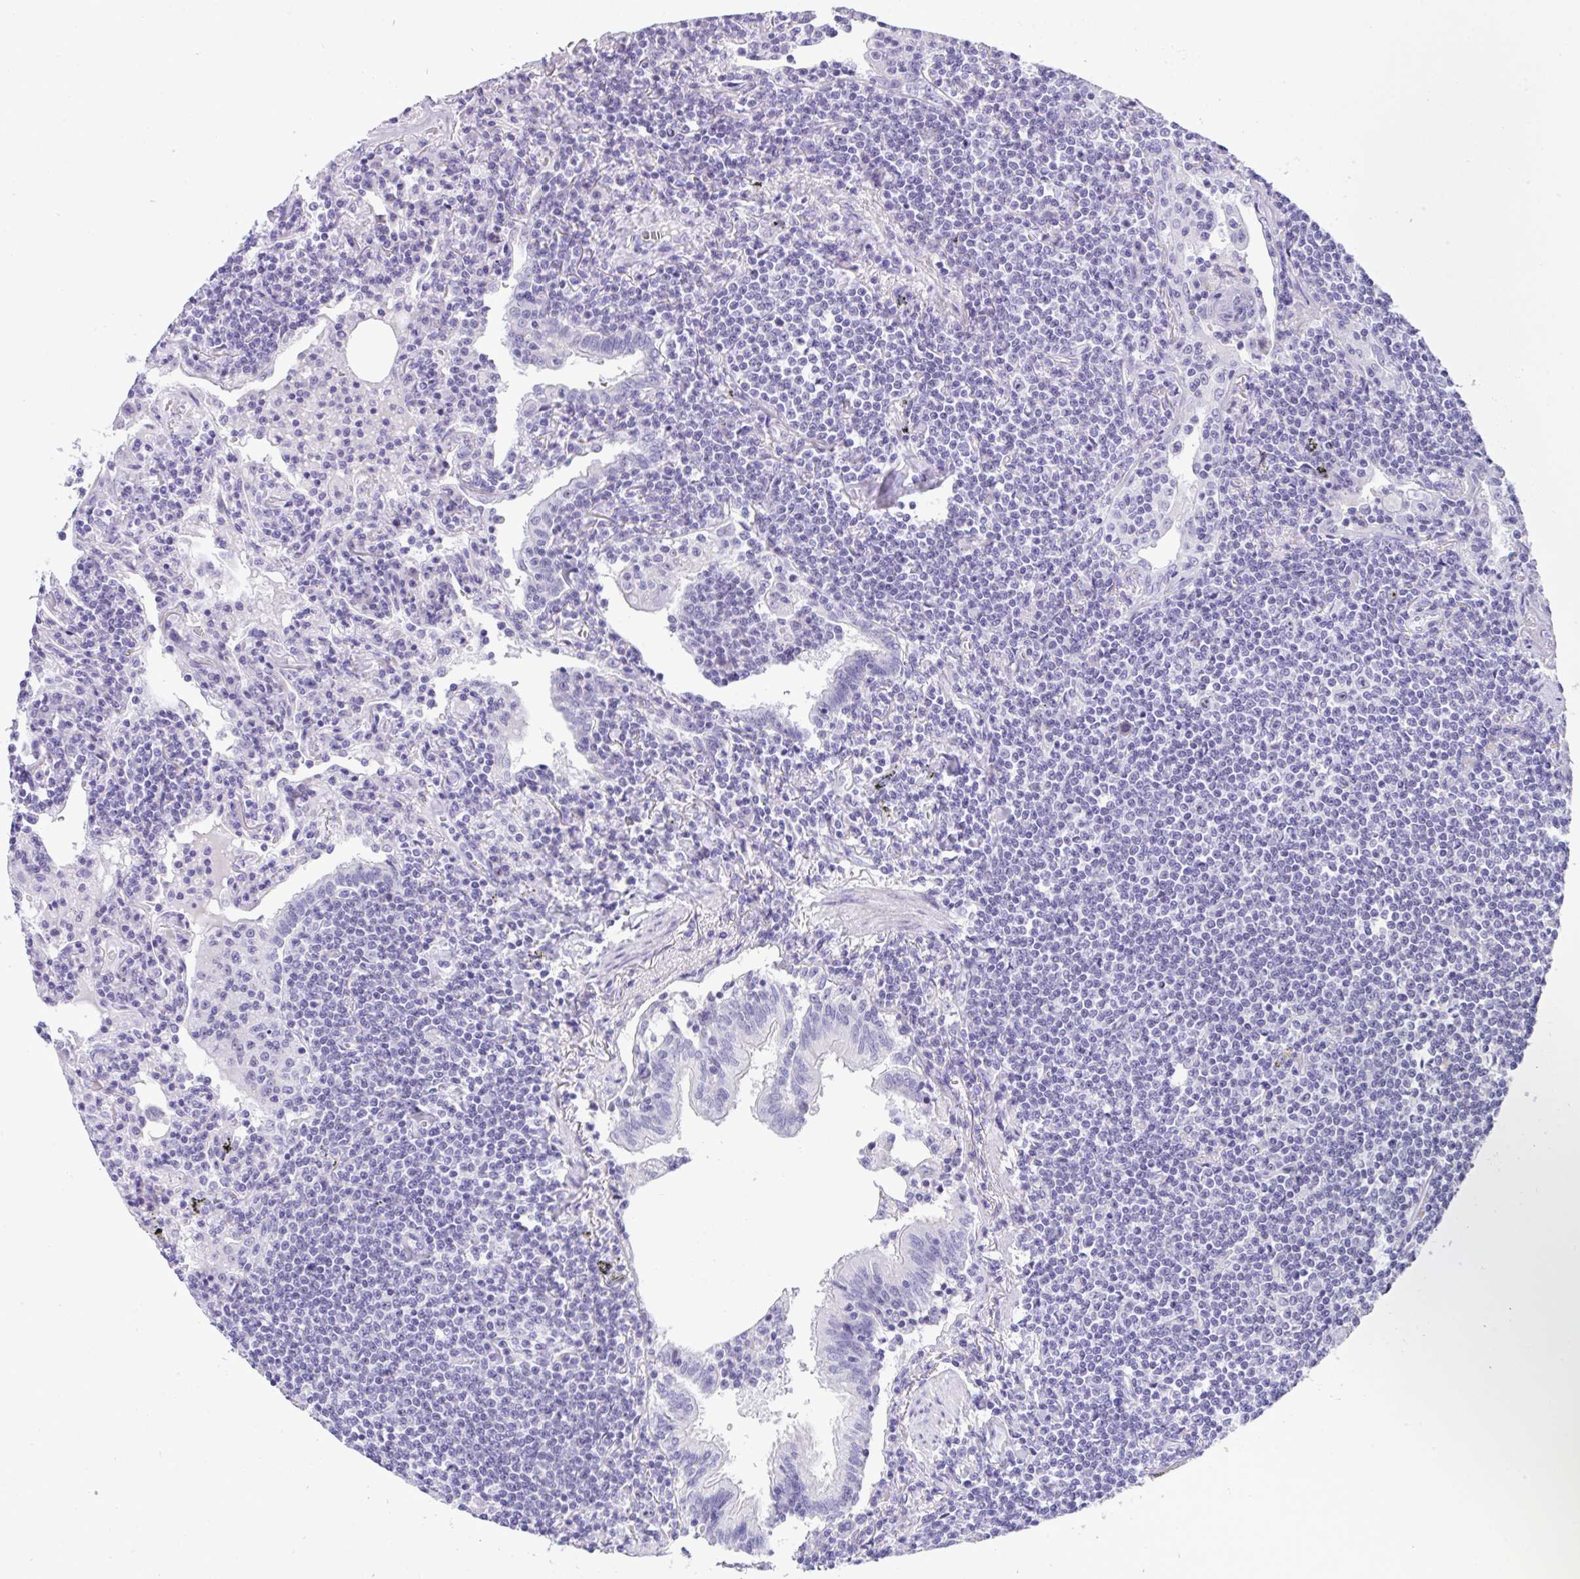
{"staining": {"intensity": "negative", "quantity": "none", "location": "none"}, "tissue": "lymphoma", "cell_type": "Tumor cells", "image_type": "cancer", "snomed": [{"axis": "morphology", "description": "Malignant lymphoma, non-Hodgkin's type, Low grade"}, {"axis": "topography", "description": "Lung"}], "caption": "There is no significant positivity in tumor cells of malignant lymphoma, non-Hodgkin's type (low-grade).", "gene": "YBX2", "patient": {"sex": "female", "age": 71}}